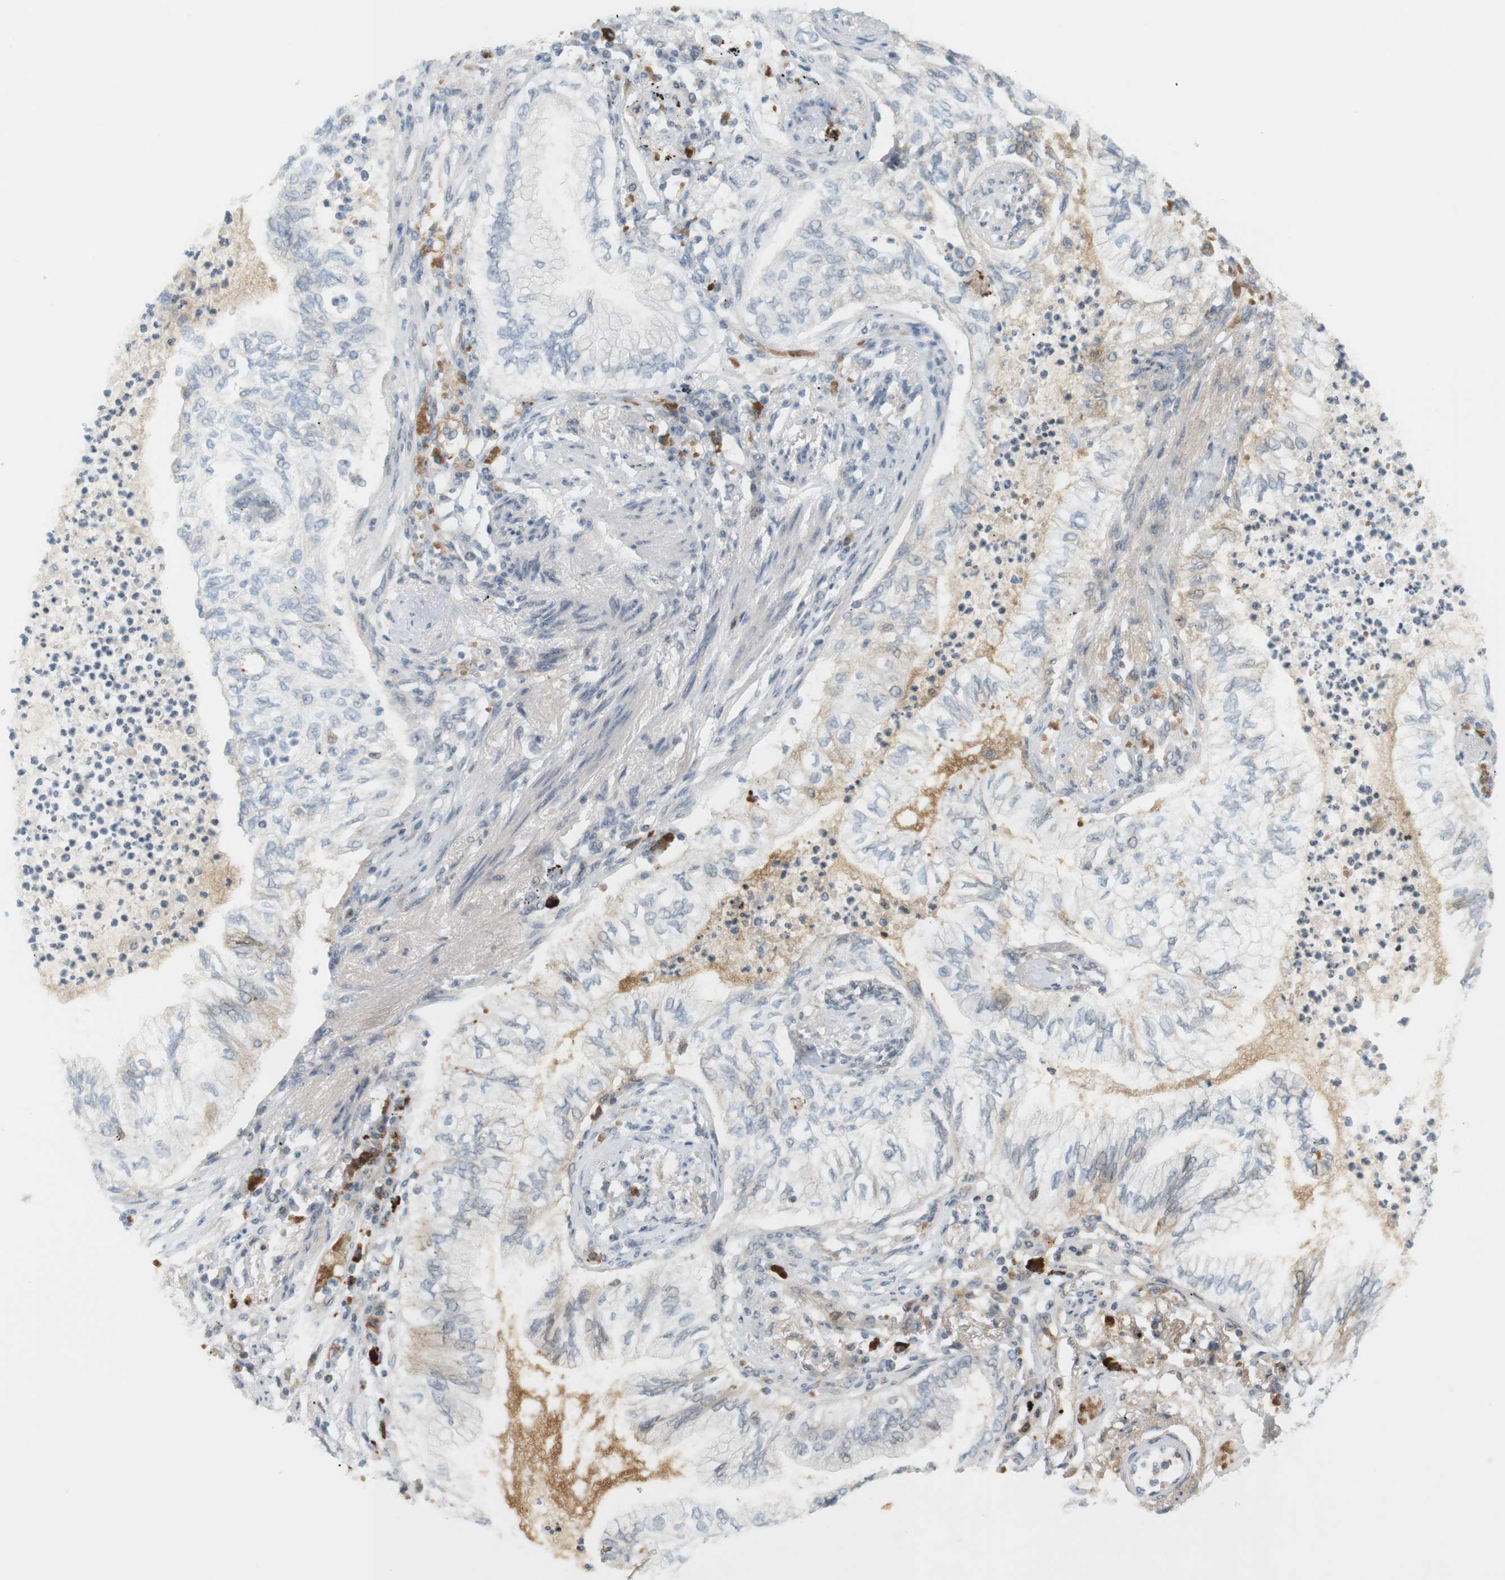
{"staining": {"intensity": "negative", "quantity": "none", "location": "none"}, "tissue": "lung cancer", "cell_type": "Tumor cells", "image_type": "cancer", "snomed": [{"axis": "morphology", "description": "Normal tissue, NOS"}, {"axis": "morphology", "description": "Adenocarcinoma, NOS"}, {"axis": "topography", "description": "Bronchus"}, {"axis": "topography", "description": "Lung"}], "caption": "DAB immunohistochemical staining of lung cancer (adenocarcinoma) reveals no significant staining in tumor cells. (Stains: DAB immunohistochemistry (IHC) with hematoxylin counter stain, Microscopy: brightfield microscopy at high magnification).", "gene": "DMC1", "patient": {"sex": "female", "age": 70}}